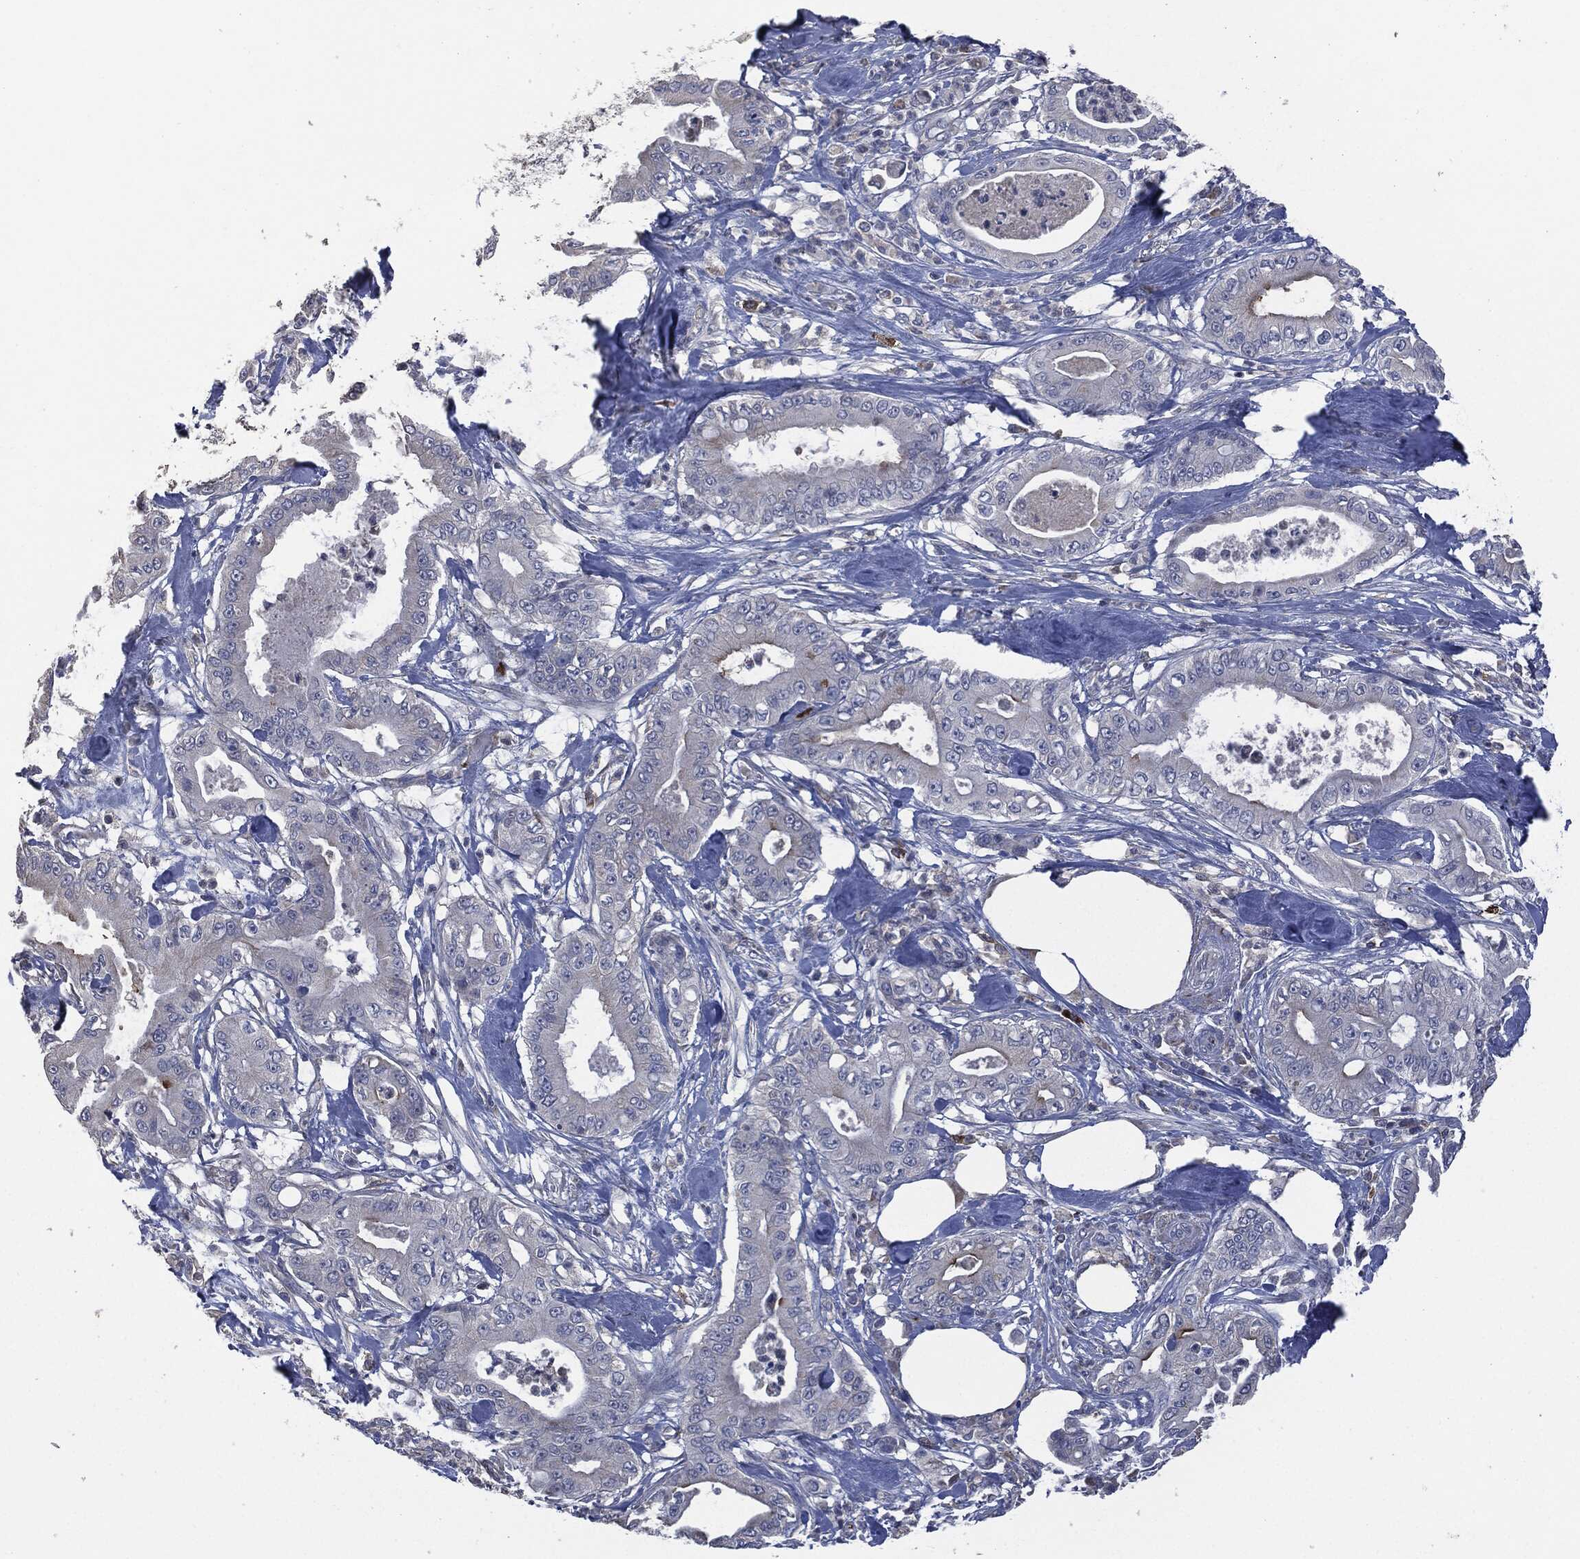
{"staining": {"intensity": "weak", "quantity": "<25%", "location": "cytoplasmic/membranous"}, "tissue": "pancreatic cancer", "cell_type": "Tumor cells", "image_type": "cancer", "snomed": [{"axis": "morphology", "description": "Adenocarcinoma, NOS"}, {"axis": "topography", "description": "Pancreas"}], "caption": "Histopathology image shows no significant protein positivity in tumor cells of pancreatic adenocarcinoma.", "gene": "CD33", "patient": {"sex": "male", "age": 71}}